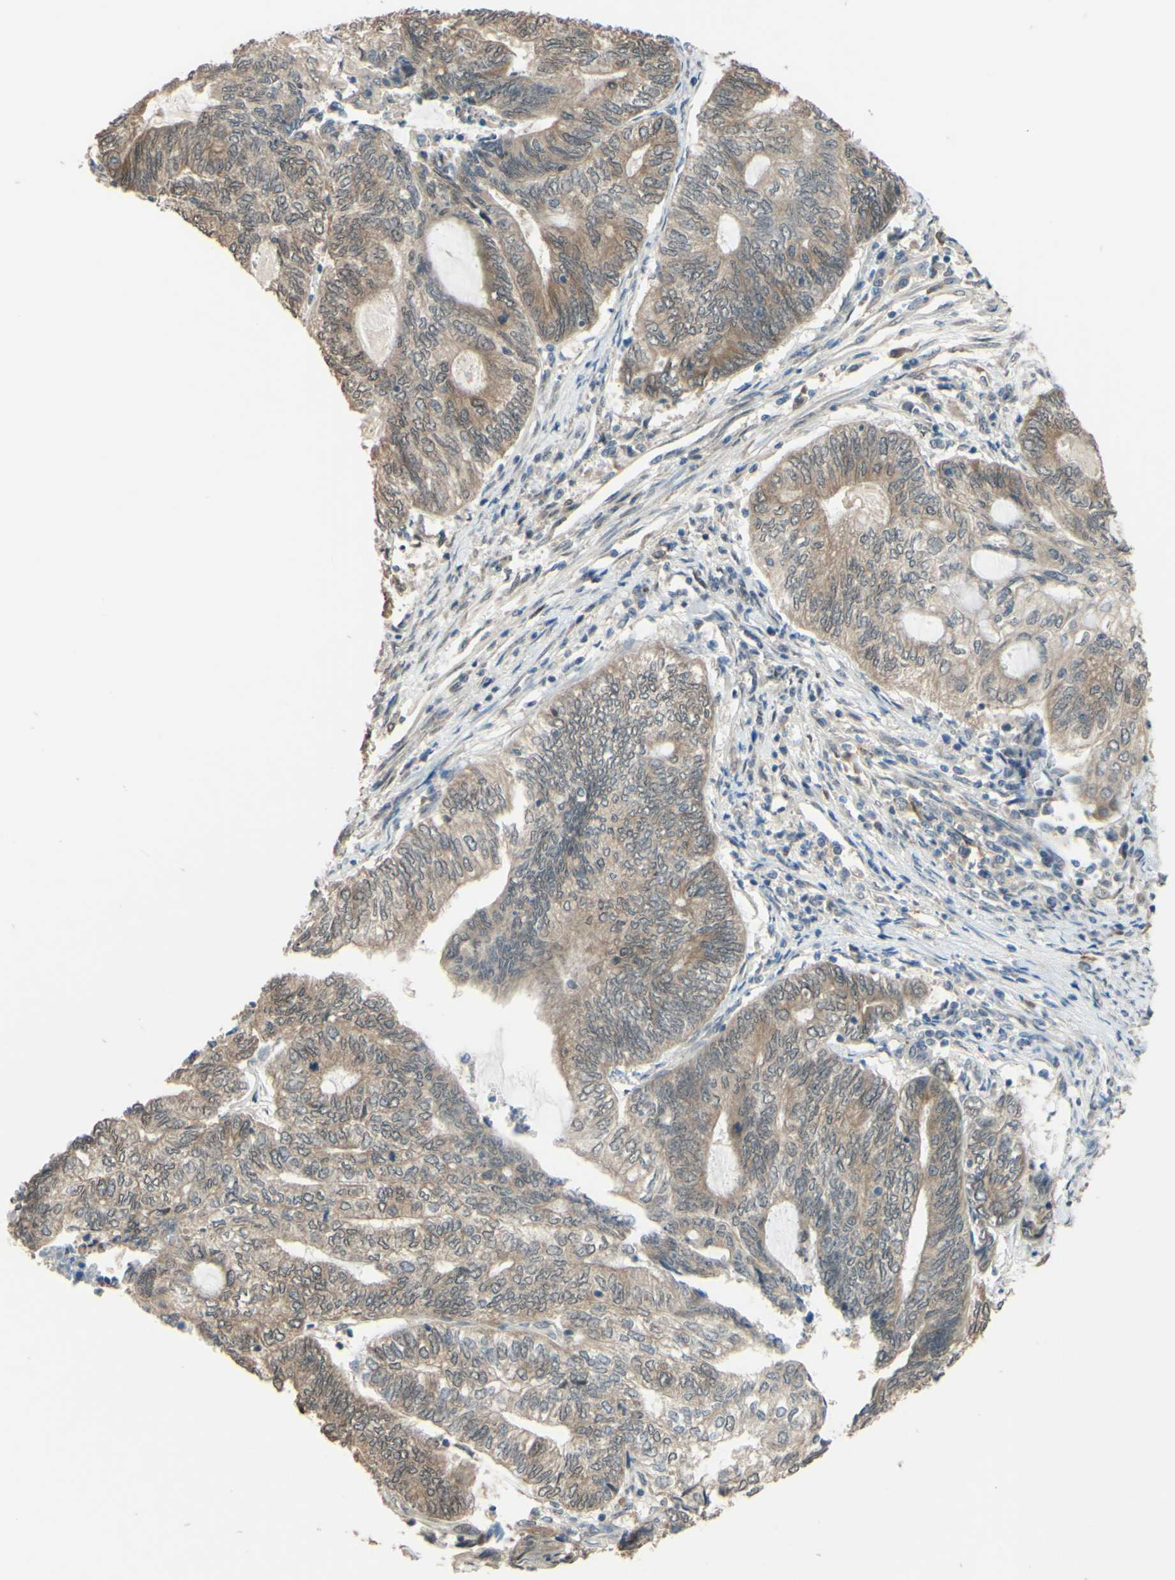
{"staining": {"intensity": "weak", "quantity": "25%-75%", "location": "cytoplasmic/membranous"}, "tissue": "endometrial cancer", "cell_type": "Tumor cells", "image_type": "cancer", "snomed": [{"axis": "morphology", "description": "Adenocarcinoma, NOS"}, {"axis": "topography", "description": "Uterus"}, {"axis": "topography", "description": "Endometrium"}], "caption": "Endometrial cancer (adenocarcinoma) stained with immunohistochemistry demonstrates weak cytoplasmic/membranous expression in about 25%-75% of tumor cells. (Stains: DAB (3,3'-diaminobenzidine) in brown, nuclei in blue, Microscopy: brightfield microscopy at high magnification).", "gene": "SMIM19", "patient": {"sex": "female", "age": 70}}